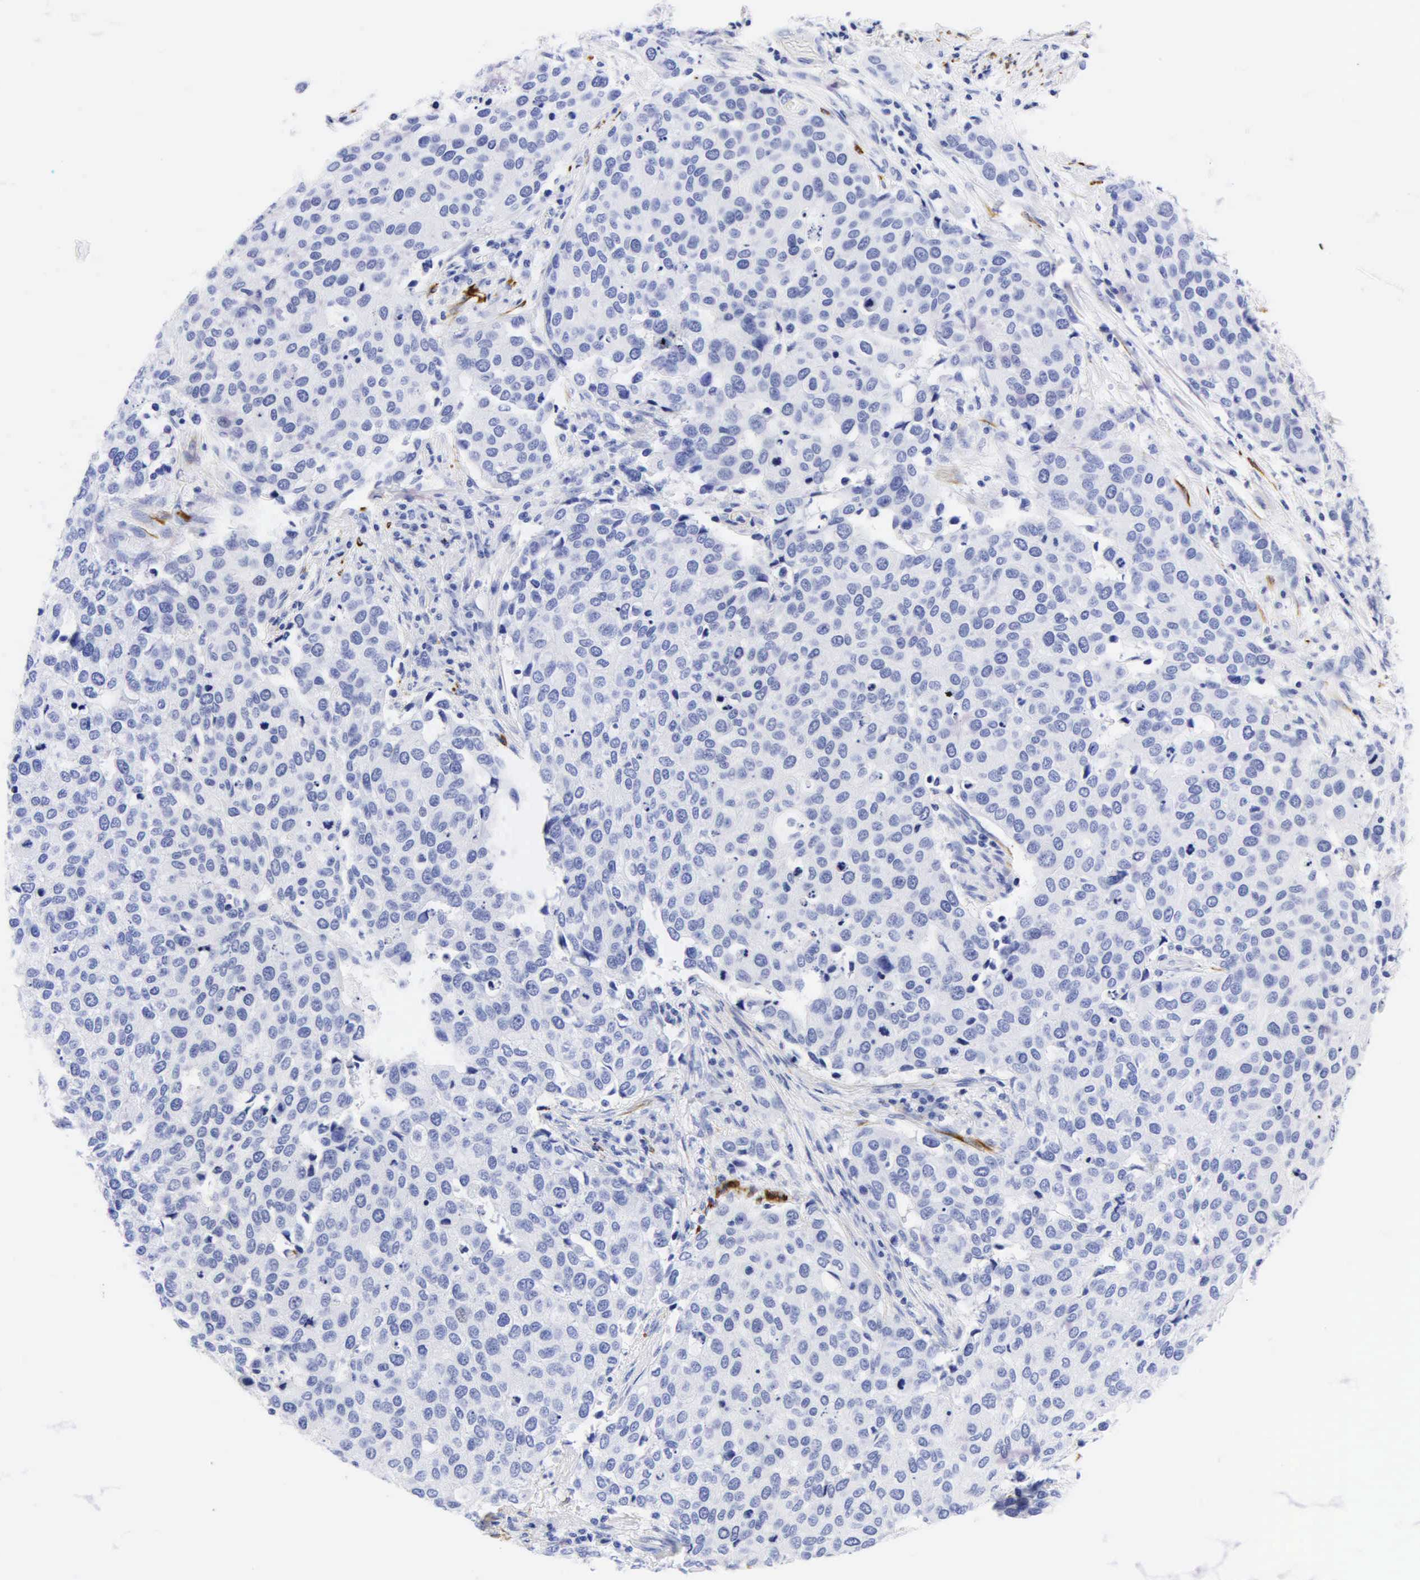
{"staining": {"intensity": "negative", "quantity": "none", "location": "none"}, "tissue": "cervical cancer", "cell_type": "Tumor cells", "image_type": "cancer", "snomed": [{"axis": "morphology", "description": "Squamous cell carcinoma, NOS"}, {"axis": "topography", "description": "Cervix"}], "caption": "This is an immunohistochemistry micrograph of human cervical squamous cell carcinoma. There is no positivity in tumor cells.", "gene": "DES", "patient": {"sex": "female", "age": 54}}